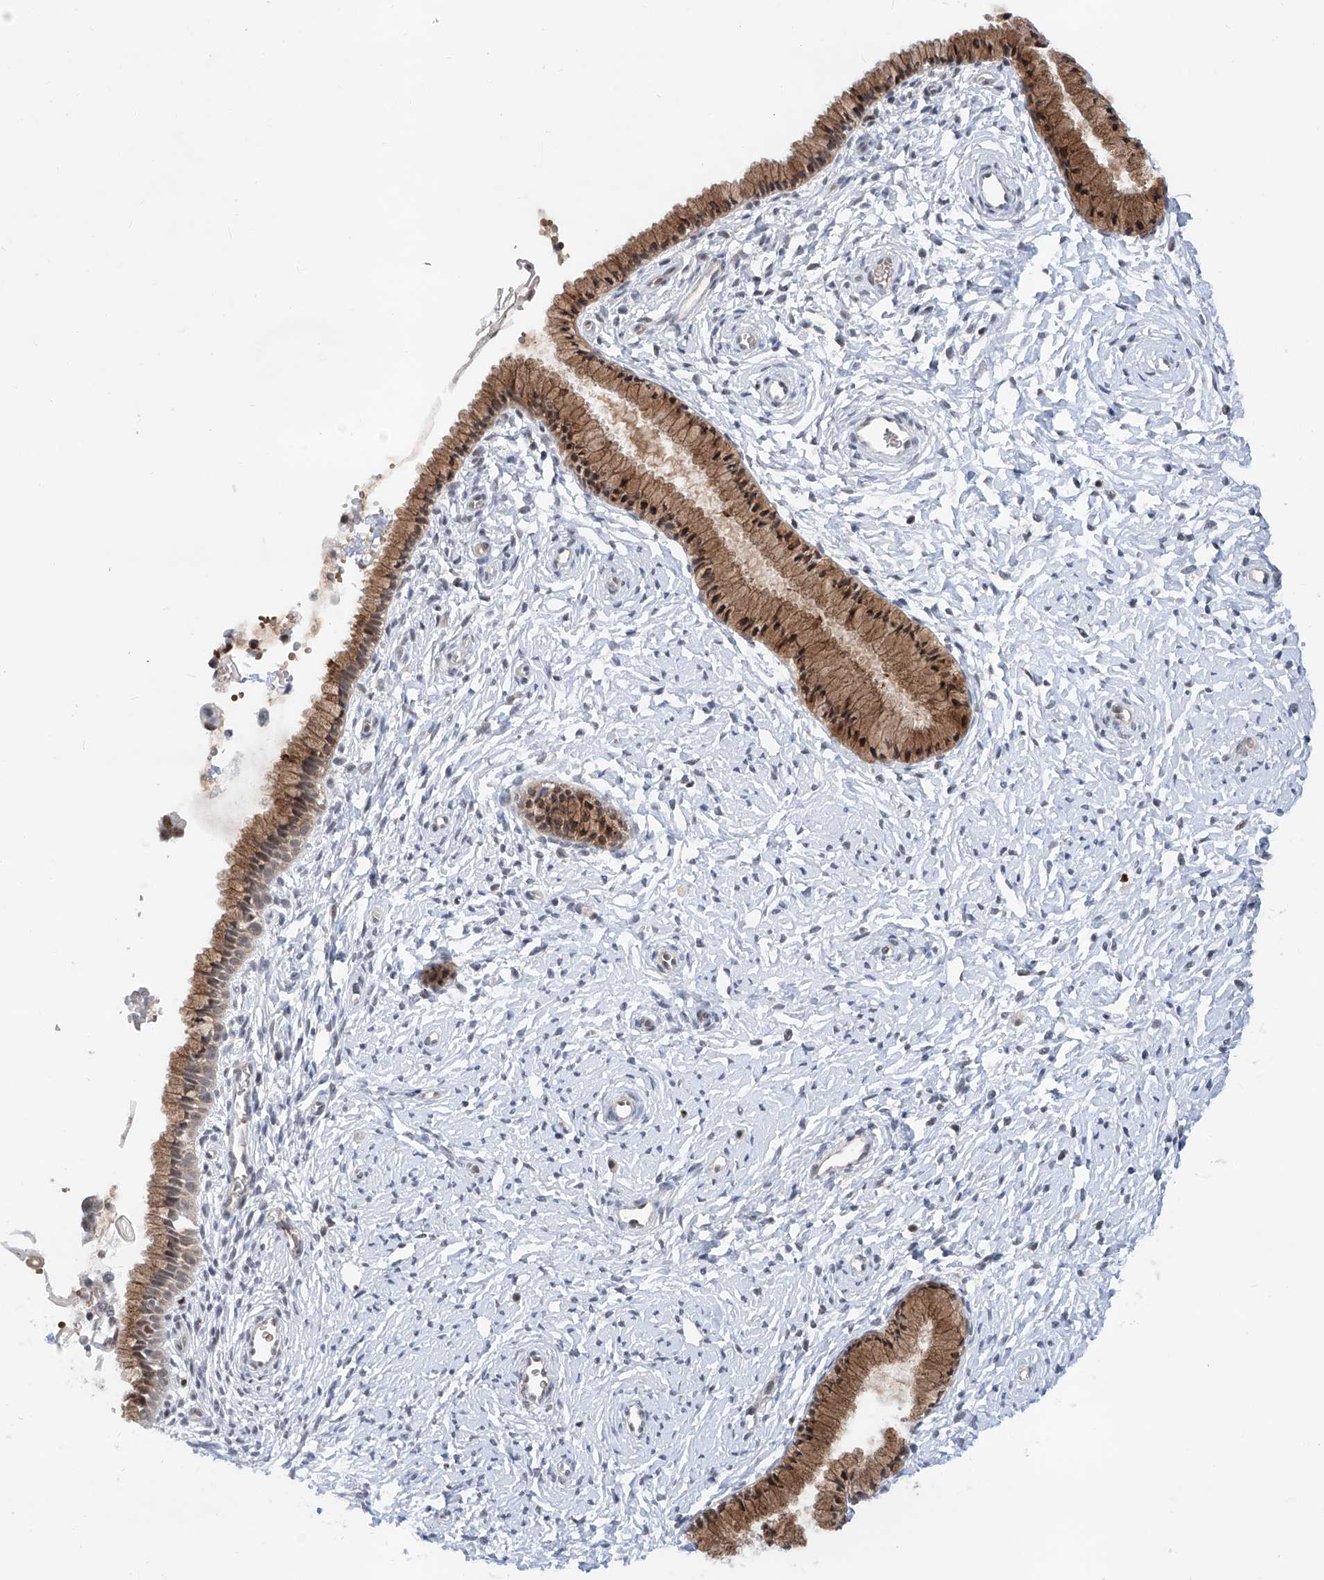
{"staining": {"intensity": "moderate", "quantity": ">75%", "location": "cytoplasmic/membranous,nuclear"}, "tissue": "cervix", "cell_type": "Glandular cells", "image_type": "normal", "snomed": [{"axis": "morphology", "description": "Normal tissue, NOS"}, {"axis": "topography", "description": "Cervix"}], "caption": "Glandular cells reveal medium levels of moderate cytoplasmic/membranous,nuclear staining in about >75% of cells in unremarkable cervix. (brown staining indicates protein expression, while blue staining denotes nuclei).", "gene": "SNRNP200", "patient": {"sex": "female", "age": 33}}